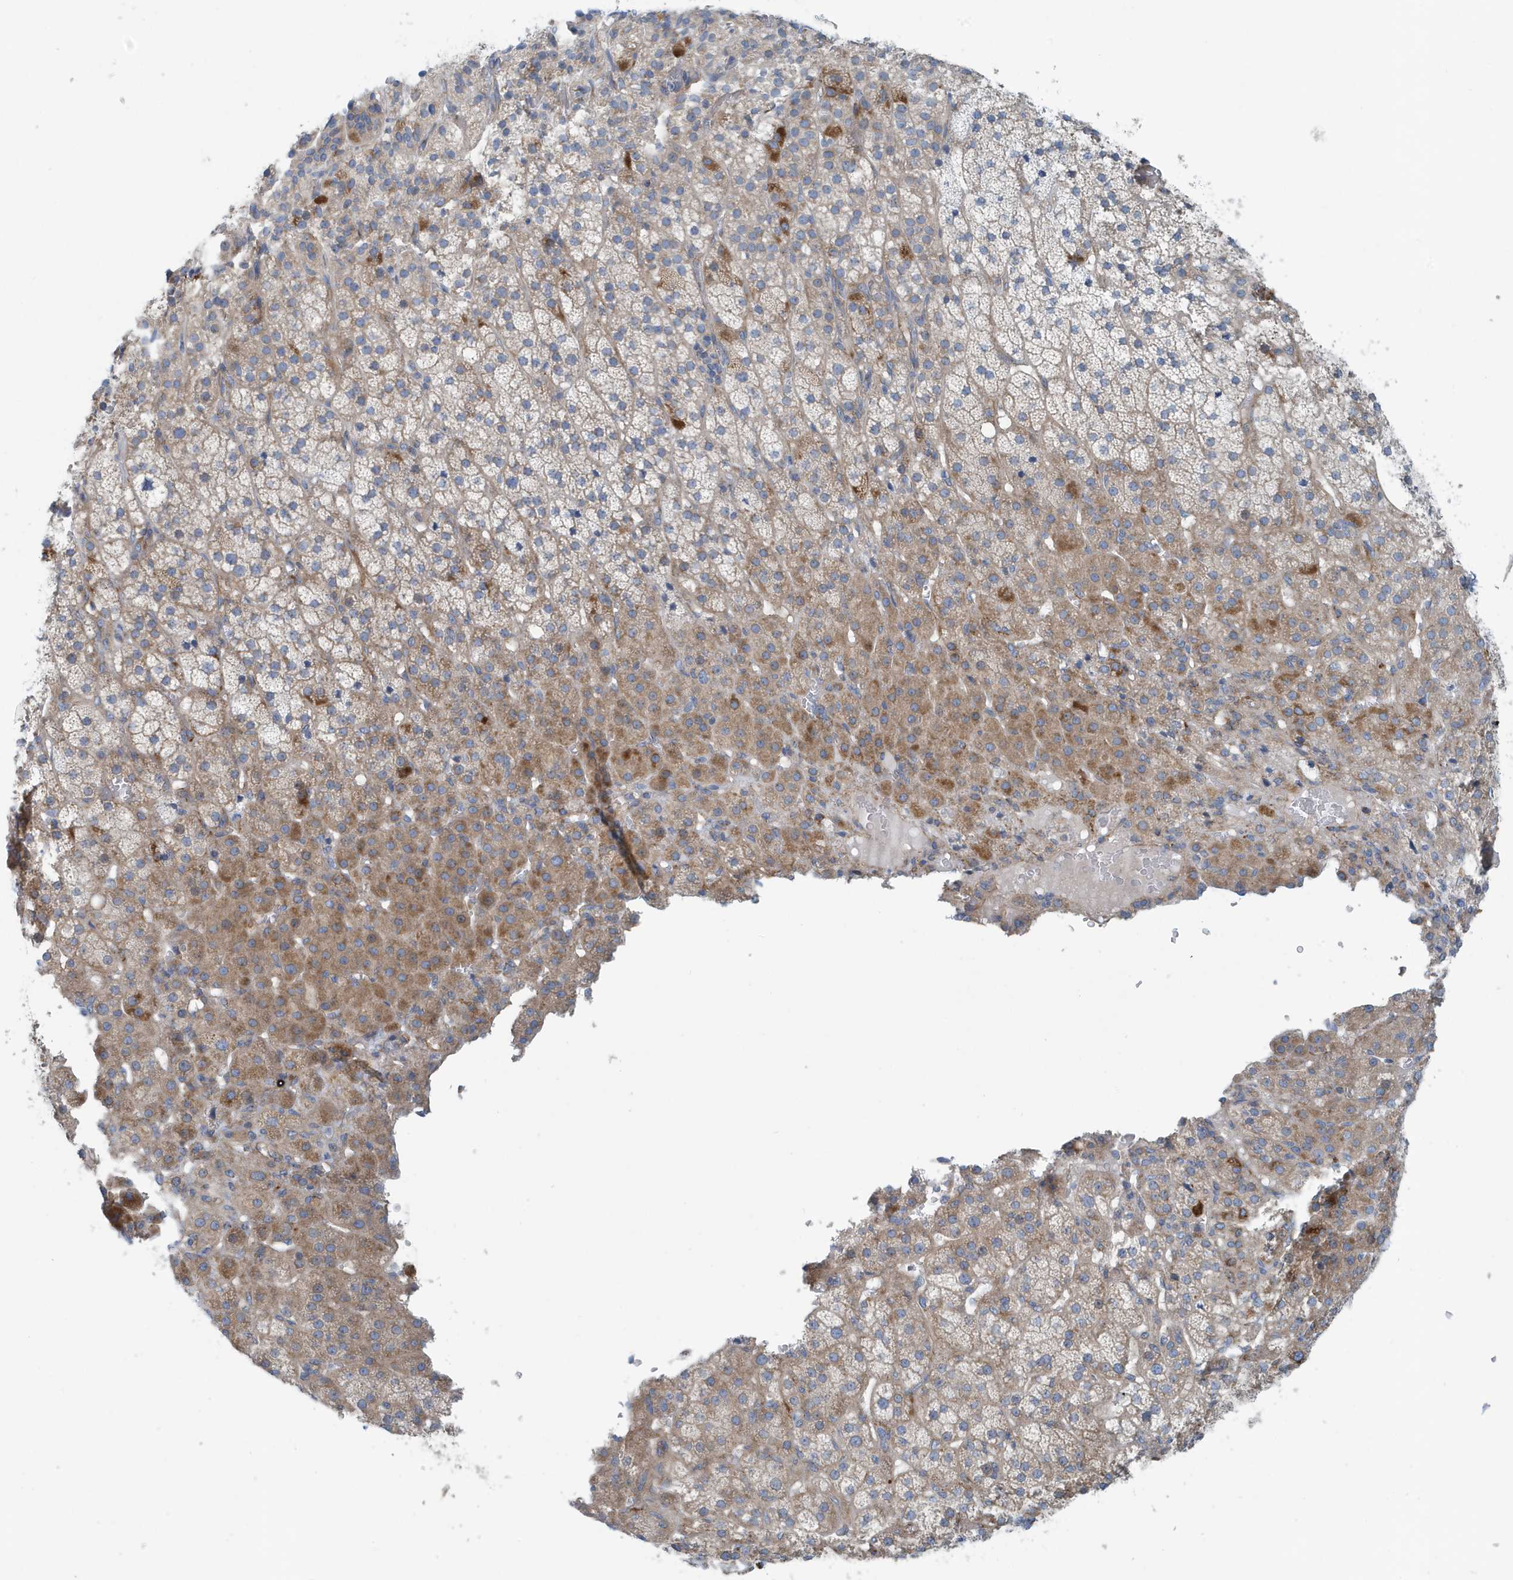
{"staining": {"intensity": "moderate", "quantity": "25%-75%", "location": "cytoplasmic/membranous"}, "tissue": "adrenal gland", "cell_type": "Glandular cells", "image_type": "normal", "snomed": [{"axis": "morphology", "description": "Normal tissue, NOS"}, {"axis": "topography", "description": "Adrenal gland"}], "caption": "DAB (3,3'-diaminobenzidine) immunohistochemical staining of benign human adrenal gland shows moderate cytoplasmic/membranous protein expression in about 25%-75% of glandular cells.", "gene": "PPM1M", "patient": {"sex": "female", "age": 57}}